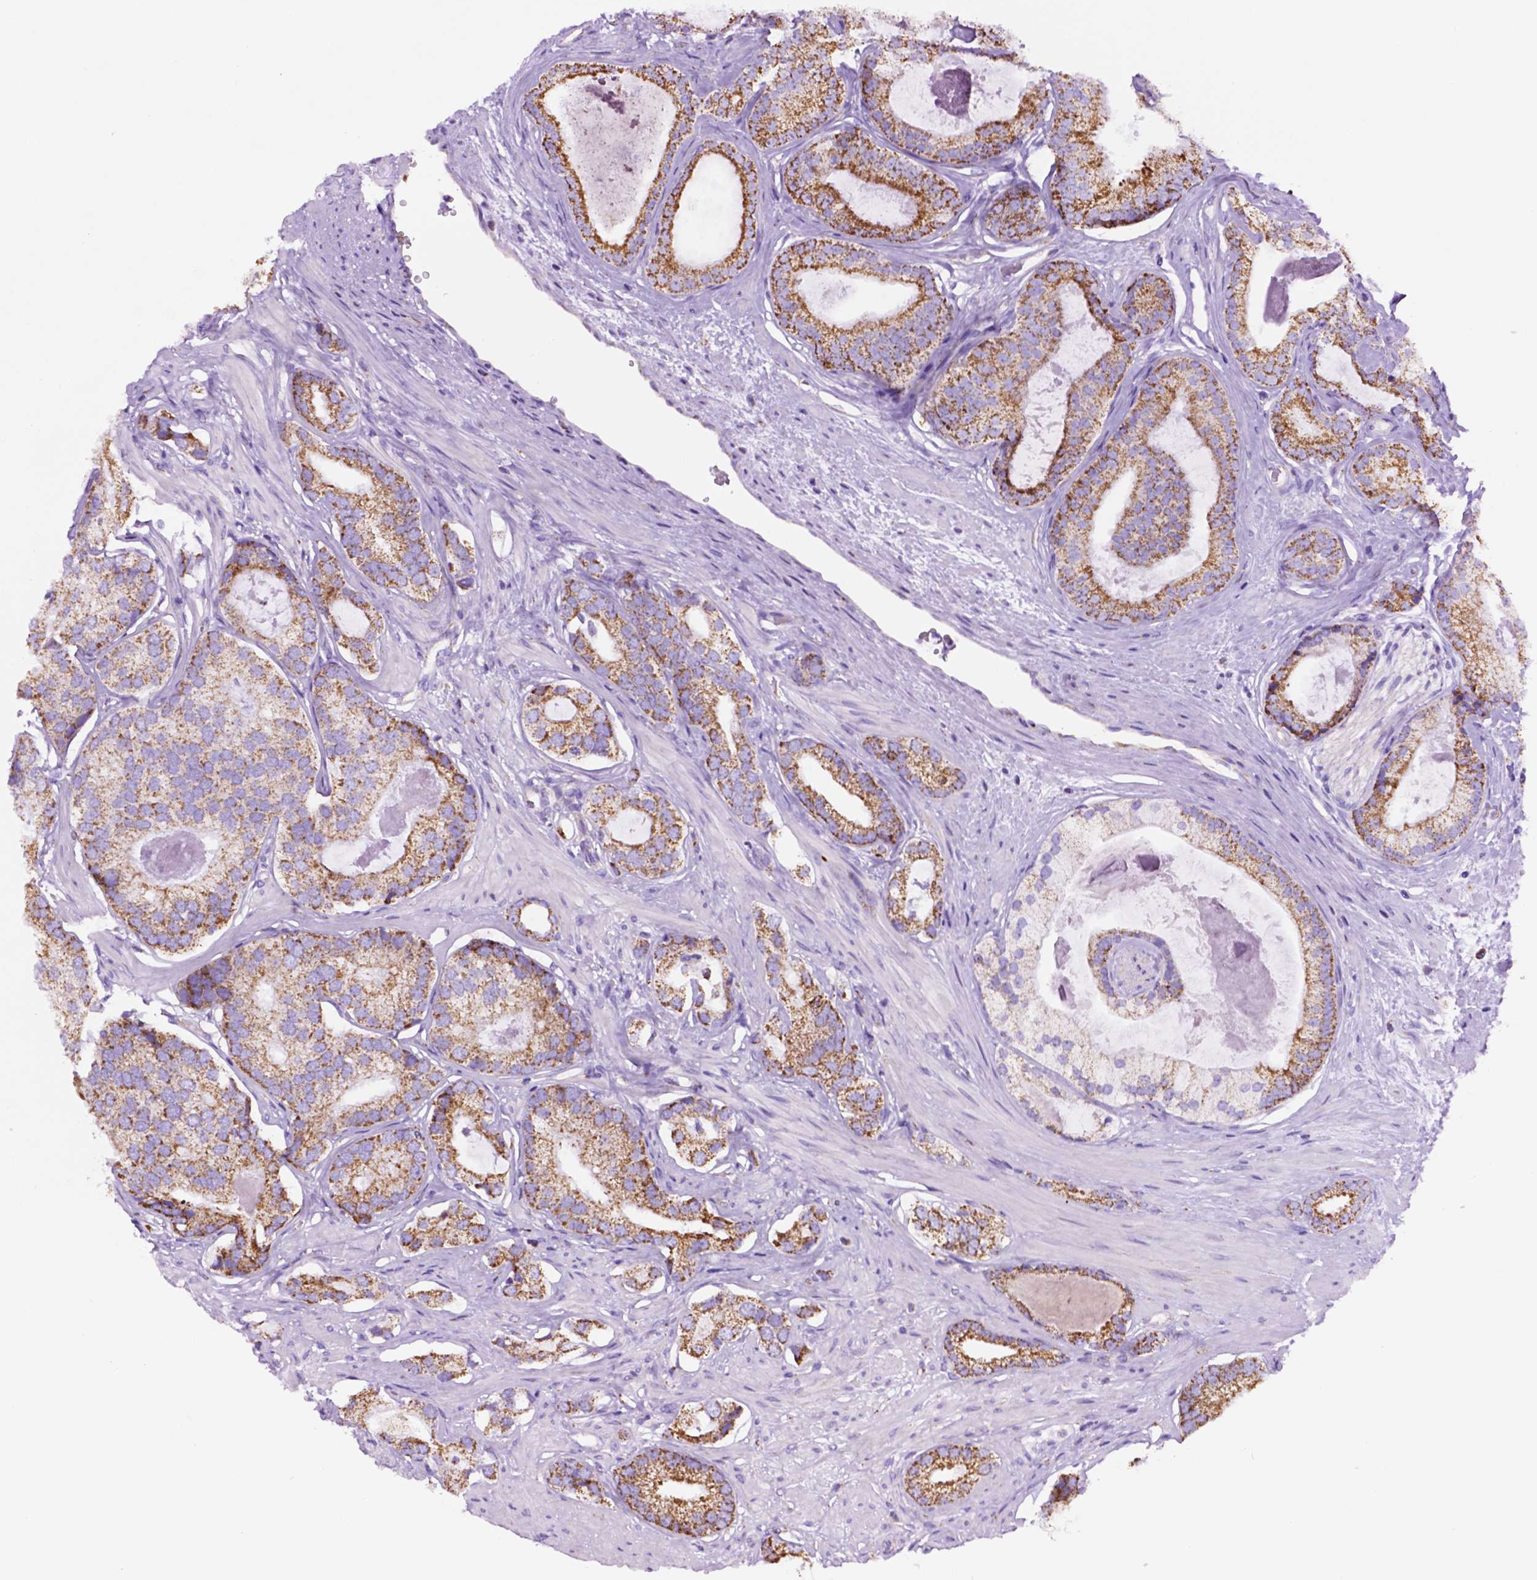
{"staining": {"intensity": "strong", "quantity": ">75%", "location": "cytoplasmic/membranous"}, "tissue": "prostate cancer", "cell_type": "Tumor cells", "image_type": "cancer", "snomed": [{"axis": "morphology", "description": "Adenocarcinoma, Low grade"}, {"axis": "topography", "description": "Prostate"}], "caption": "Strong cytoplasmic/membranous positivity is identified in approximately >75% of tumor cells in prostate low-grade adenocarcinoma.", "gene": "GDPD5", "patient": {"sex": "male", "age": 61}}